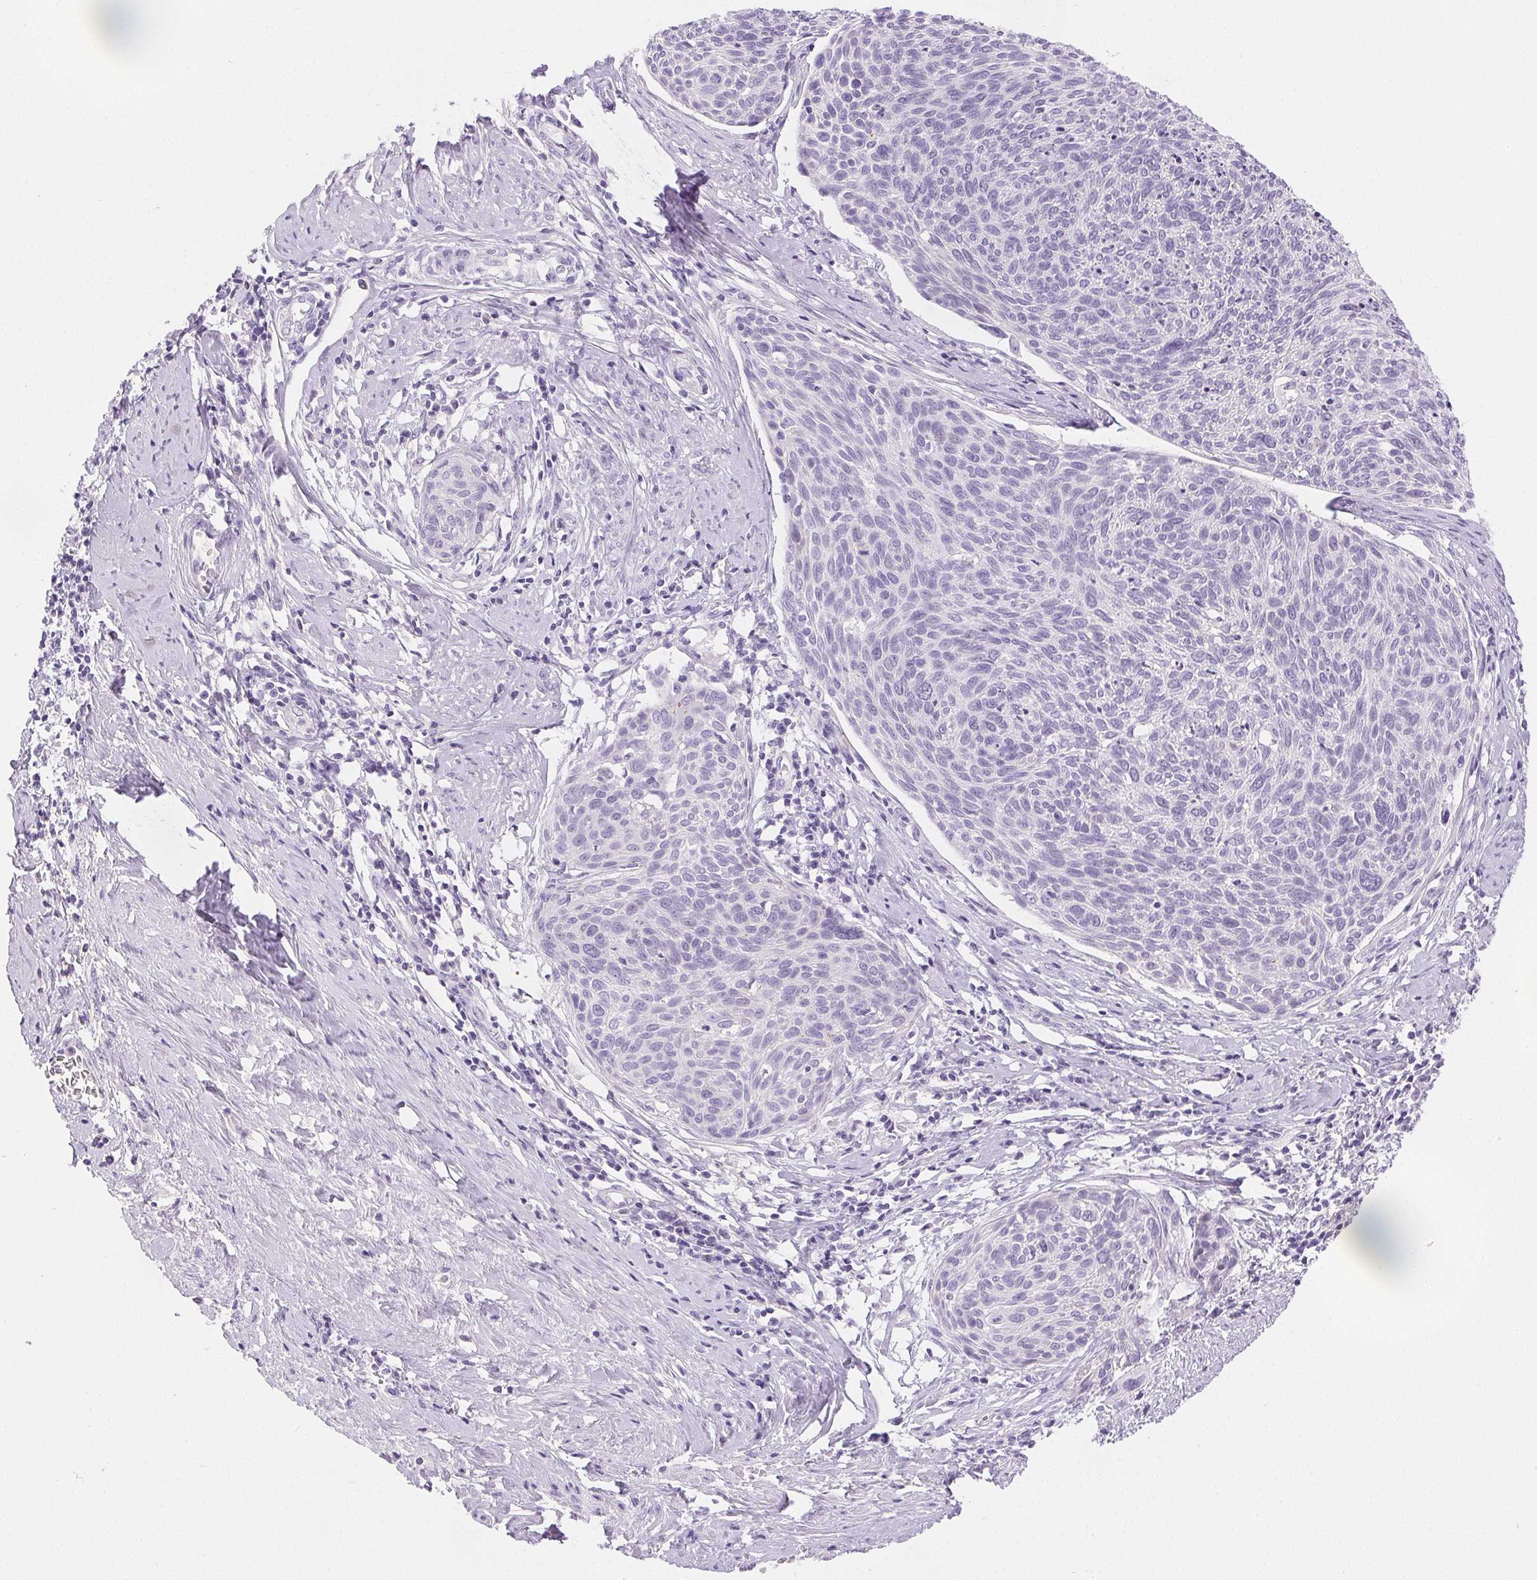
{"staining": {"intensity": "negative", "quantity": "none", "location": "none"}, "tissue": "cervical cancer", "cell_type": "Tumor cells", "image_type": "cancer", "snomed": [{"axis": "morphology", "description": "Squamous cell carcinoma, NOS"}, {"axis": "topography", "description": "Cervix"}], "caption": "Cervical squamous cell carcinoma was stained to show a protein in brown. There is no significant positivity in tumor cells.", "gene": "CLDN16", "patient": {"sex": "female", "age": 49}}